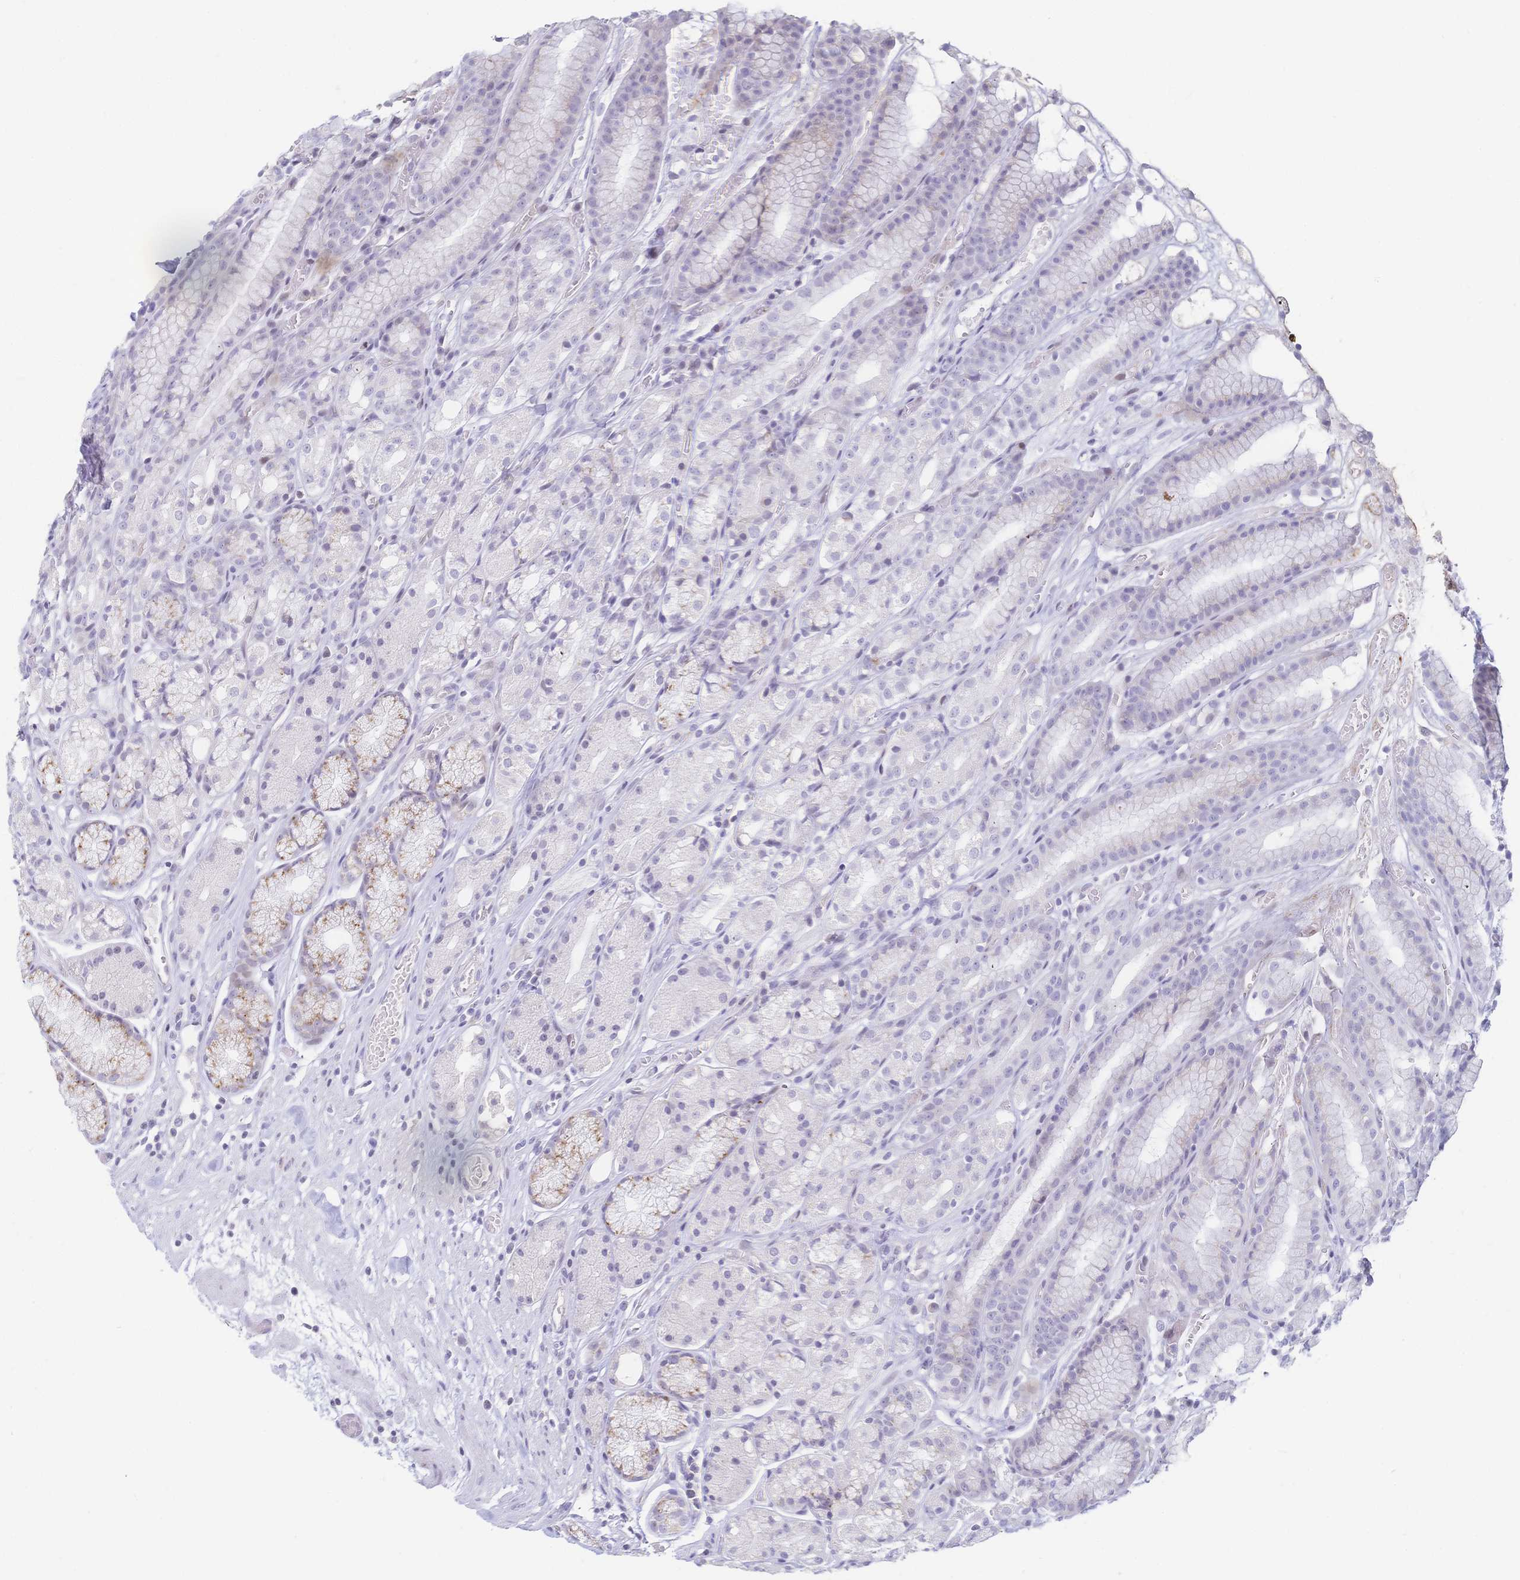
{"staining": {"intensity": "moderate", "quantity": "<25%", "location": "cytoplasmic/membranous"}, "tissue": "stomach", "cell_type": "Glandular cells", "image_type": "normal", "snomed": [{"axis": "morphology", "description": "Normal tissue, NOS"}, {"axis": "topography", "description": "Smooth muscle"}, {"axis": "topography", "description": "Stomach"}], "caption": "Protein expression analysis of unremarkable human stomach reveals moderate cytoplasmic/membranous positivity in about <25% of glandular cells. (Brightfield microscopy of DAB IHC at high magnification).", "gene": "CR2", "patient": {"sex": "male", "age": 70}}